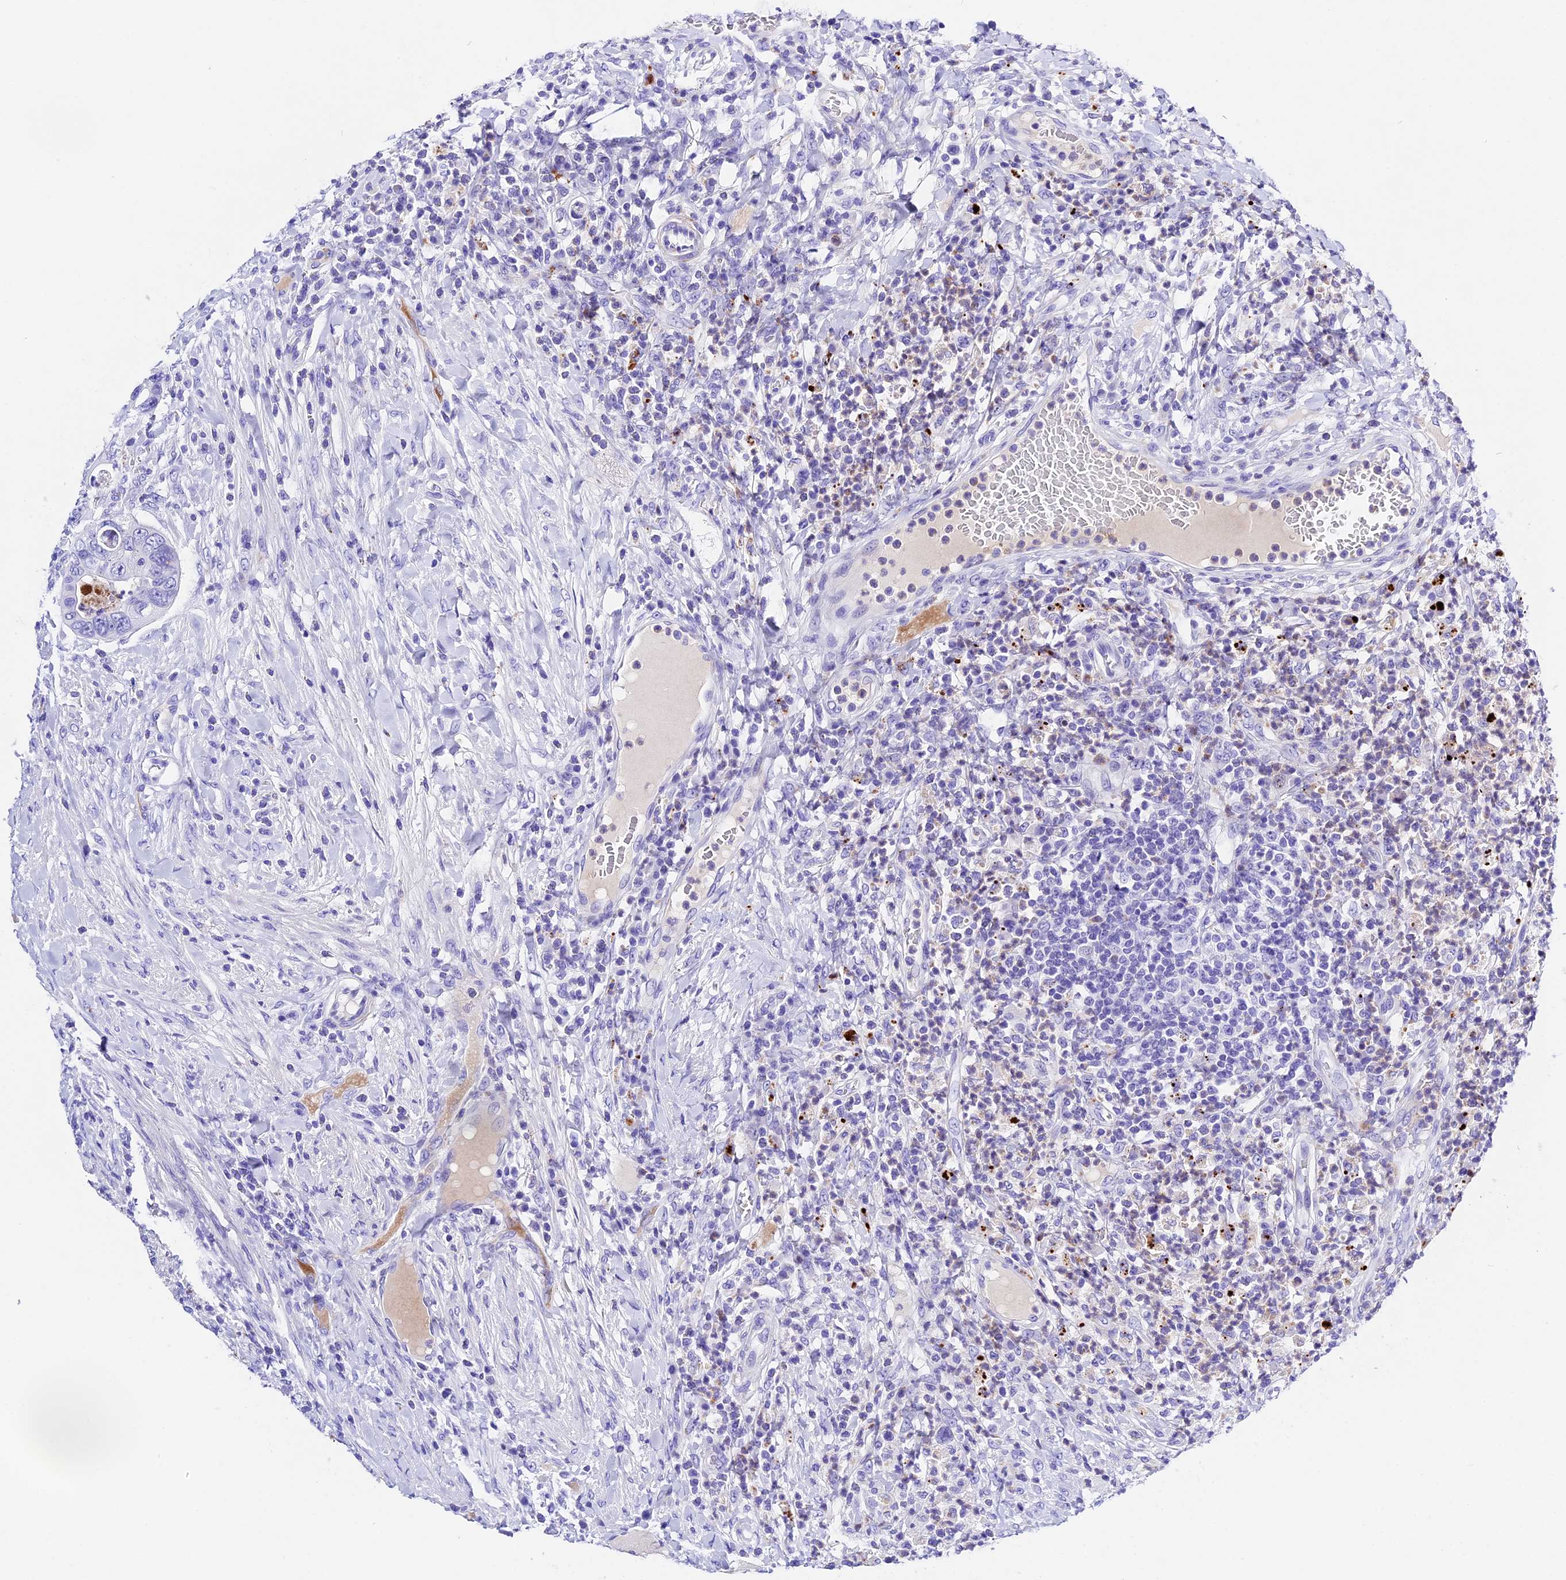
{"staining": {"intensity": "negative", "quantity": "none", "location": "none"}, "tissue": "colorectal cancer", "cell_type": "Tumor cells", "image_type": "cancer", "snomed": [{"axis": "morphology", "description": "Adenocarcinoma, NOS"}, {"axis": "topography", "description": "Rectum"}], "caption": "Micrograph shows no protein positivity in tumor cells of adenocarcinoma (colorectal) tissue. Brightfield microscopy of immunohistochemistry (IHC) stained with DAB (3,3'-diaminobenzidine) (brown) and hematoxylin (blue), captured at high magnification.", "gene": "PSG11", "patient": {"sex": "male", "age": 59}}